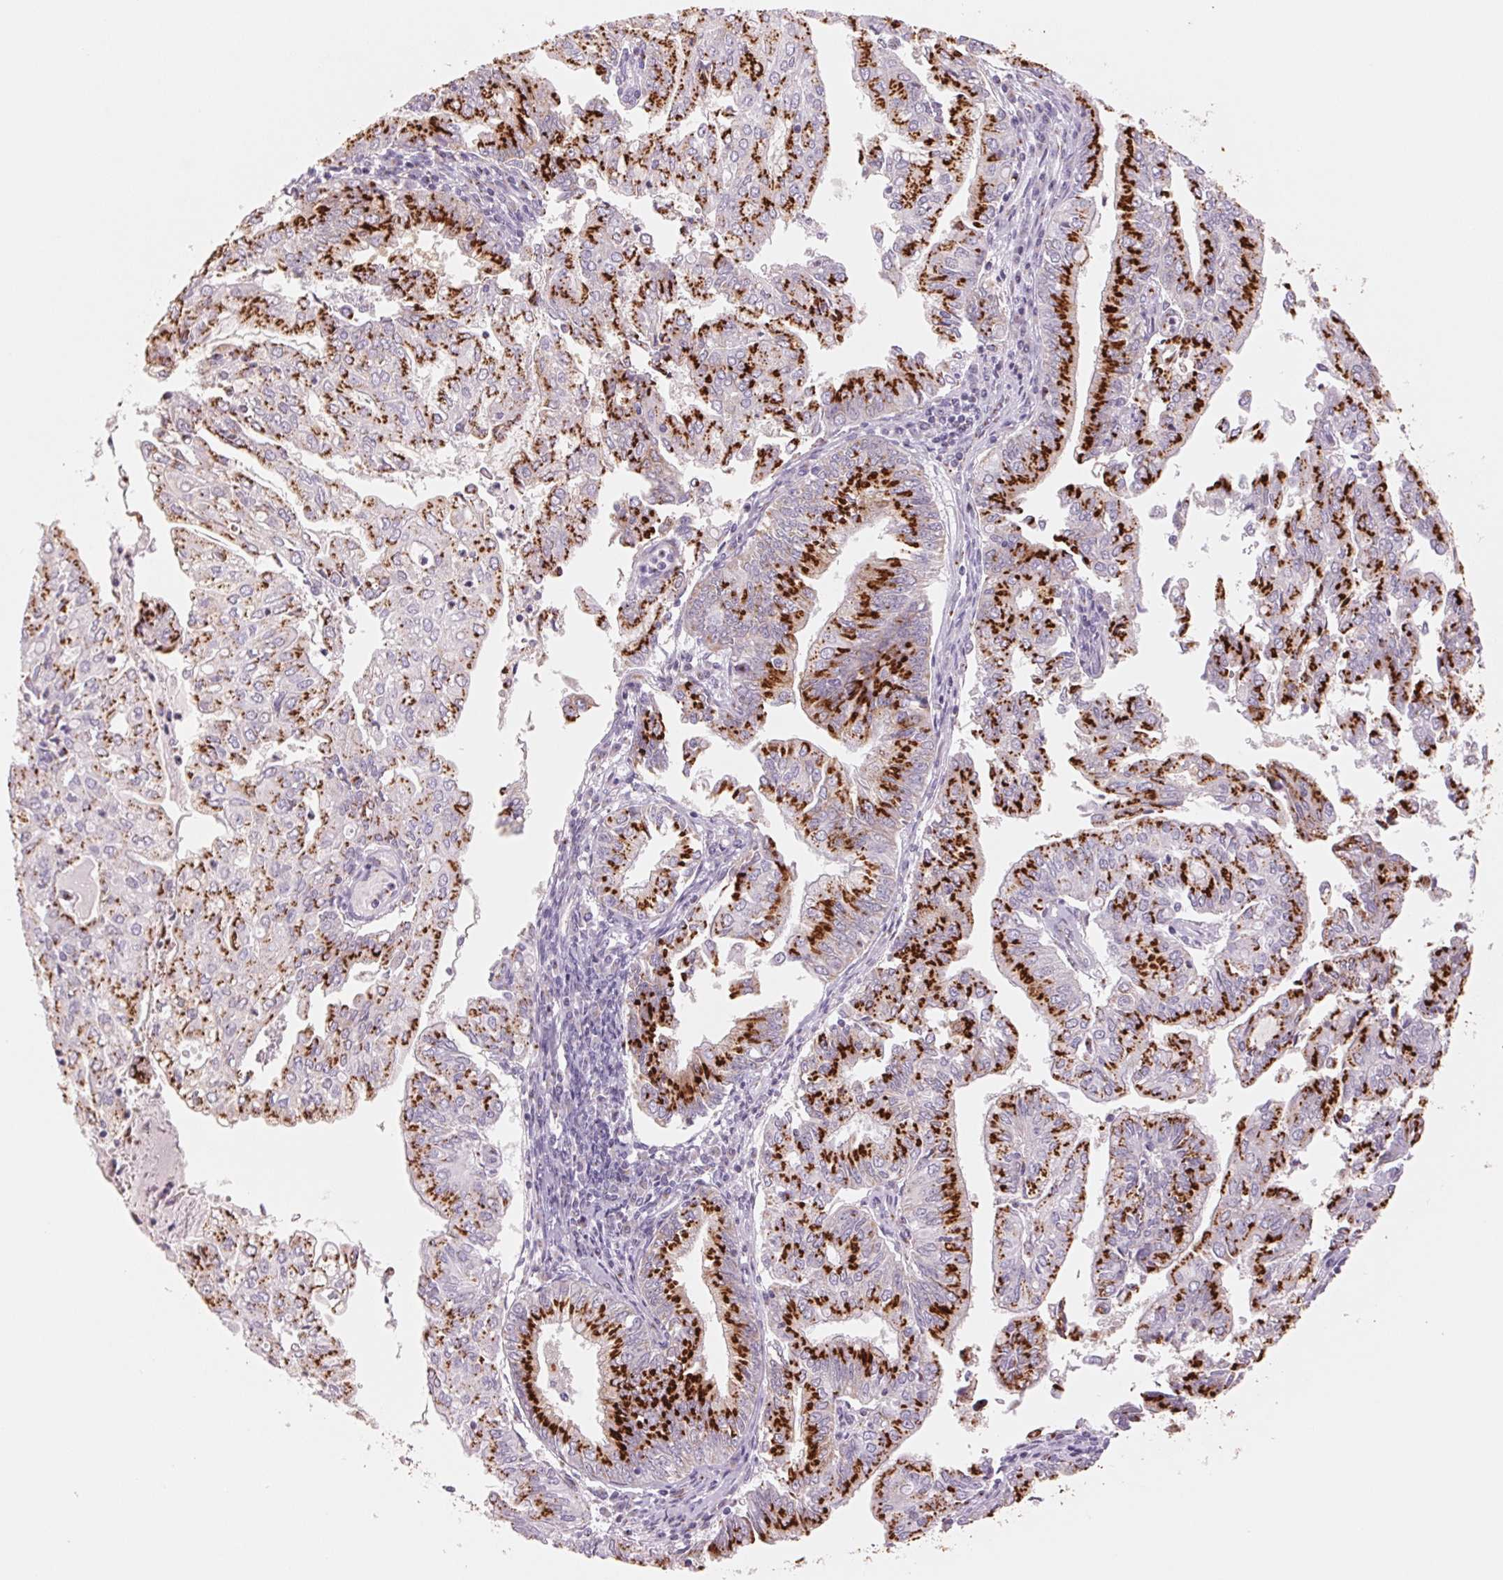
{"staining": {"intensity": "strong", "quantity": ">75%", "location": "cytoplasmic/membranous"}, "tissue": "endometrial cancer", "cell_type": "Tumor cells", "image_type": "cancer", "snomed": [{"axis": "morphology", "description": "Adenocarcinoma, NOS"}, {"axis": "topography", "description": "Endometrium"}], "caption": "Immunohistochemical staining of endometrial cancer (adenocarcinoma) demonstrates strong cytoplasmic/membranous protein expression in about >75% of tumor cells. (DAB IHC with brightfield microscopy, high magnification).", "gene": "GALNT7", "patient": {"sex": "female", "age": 61}}